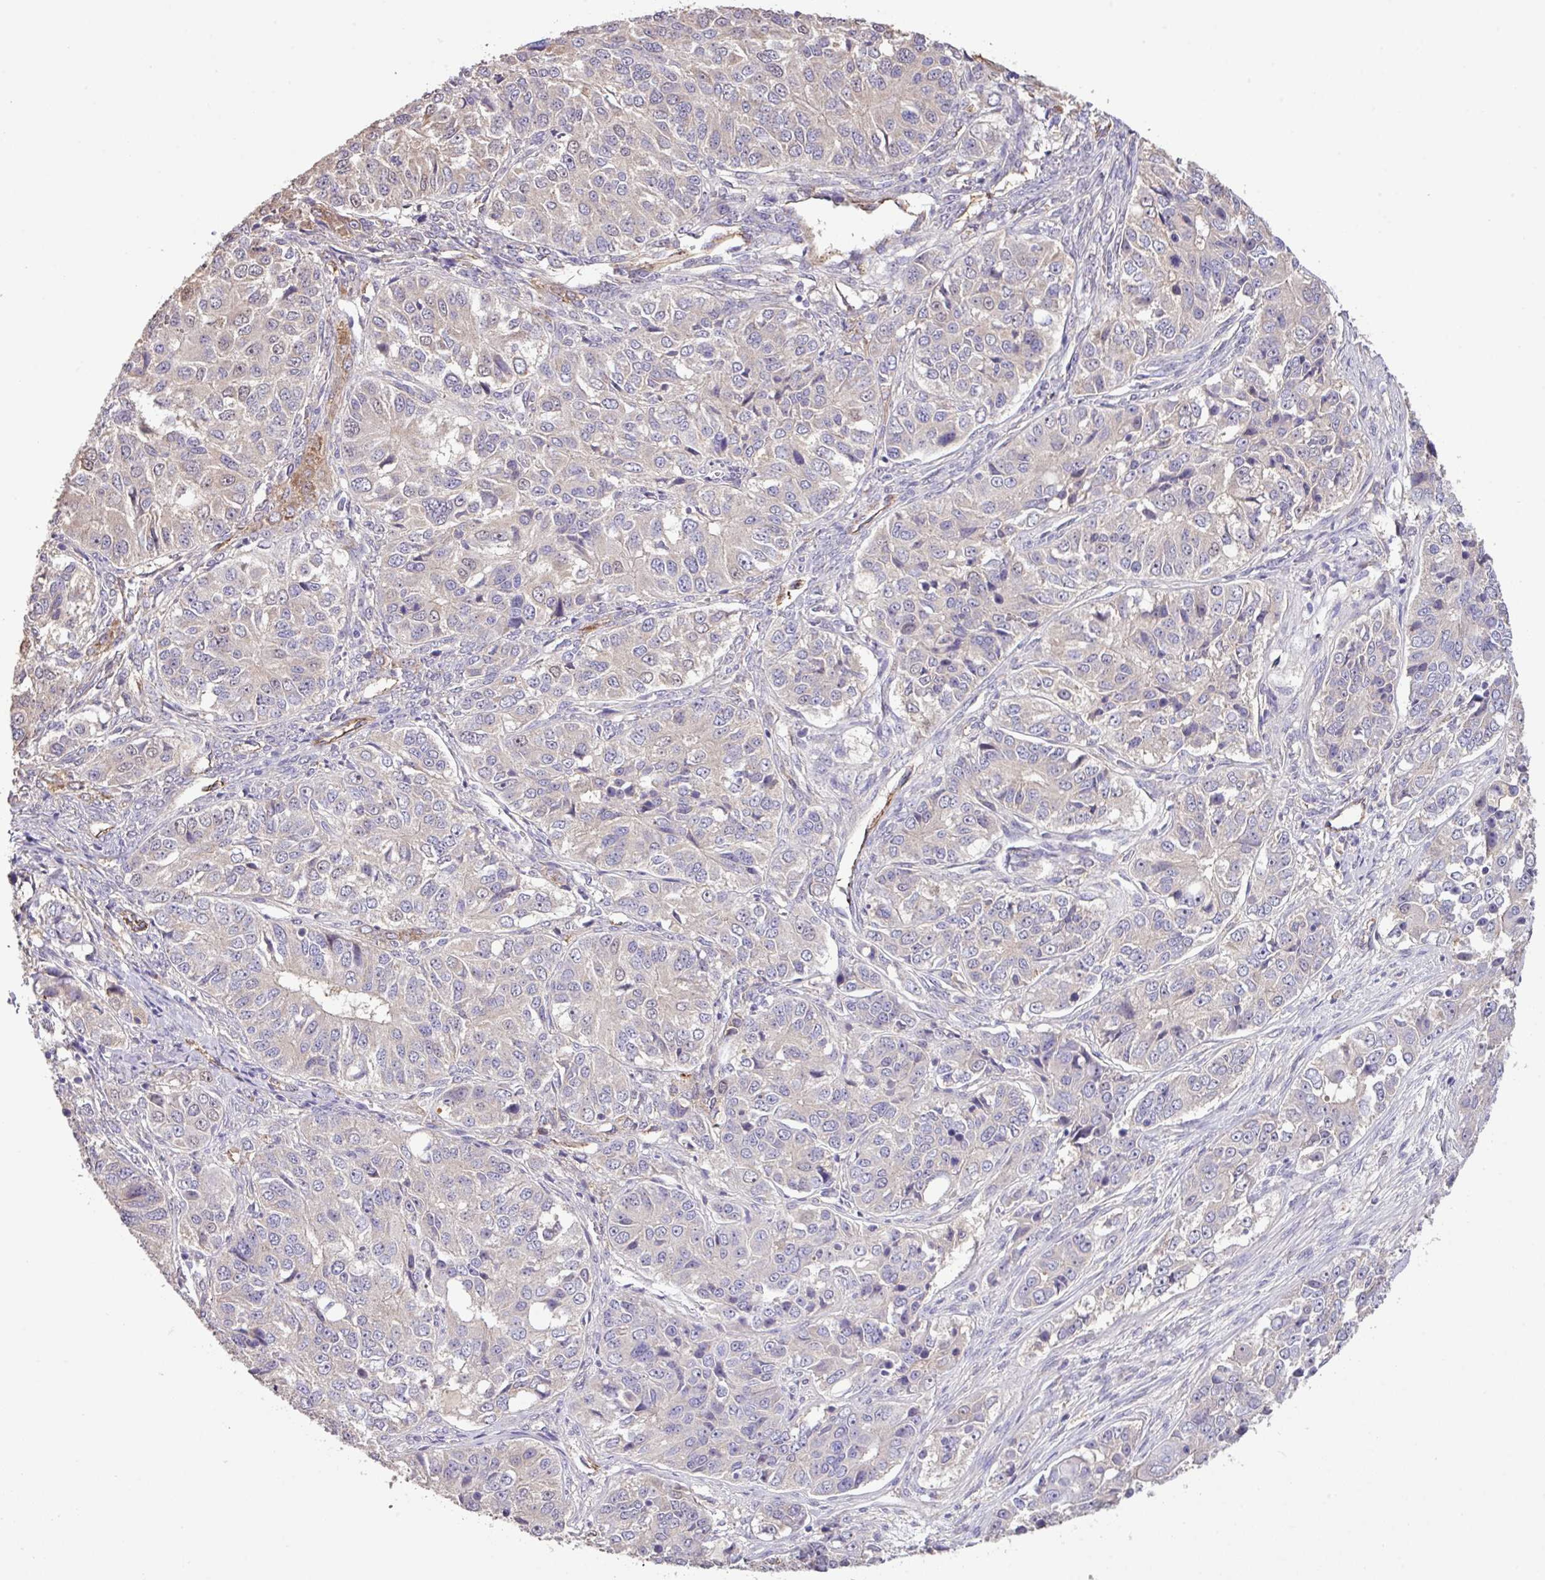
{"staining": {"intensity": "negative", "quantity": "none", "location": "none"}, "tissue": "ovarian cancer", "cell_type": "Tumor cells", "image_type": "cancer", "snomed": [{"axis": "morphology", "description": "Carcinoma, endometroid"}, {"axis": "topography", "description": "Ovary"}], "caption": "Immunohistochemistry histopathology image of endometroid carcinoma (ovarian) stained for a protein (brown), which reveals no staining in tumor cells.", "gene": "LRRC53", "patient": {"sex": "female", "age": 51}}